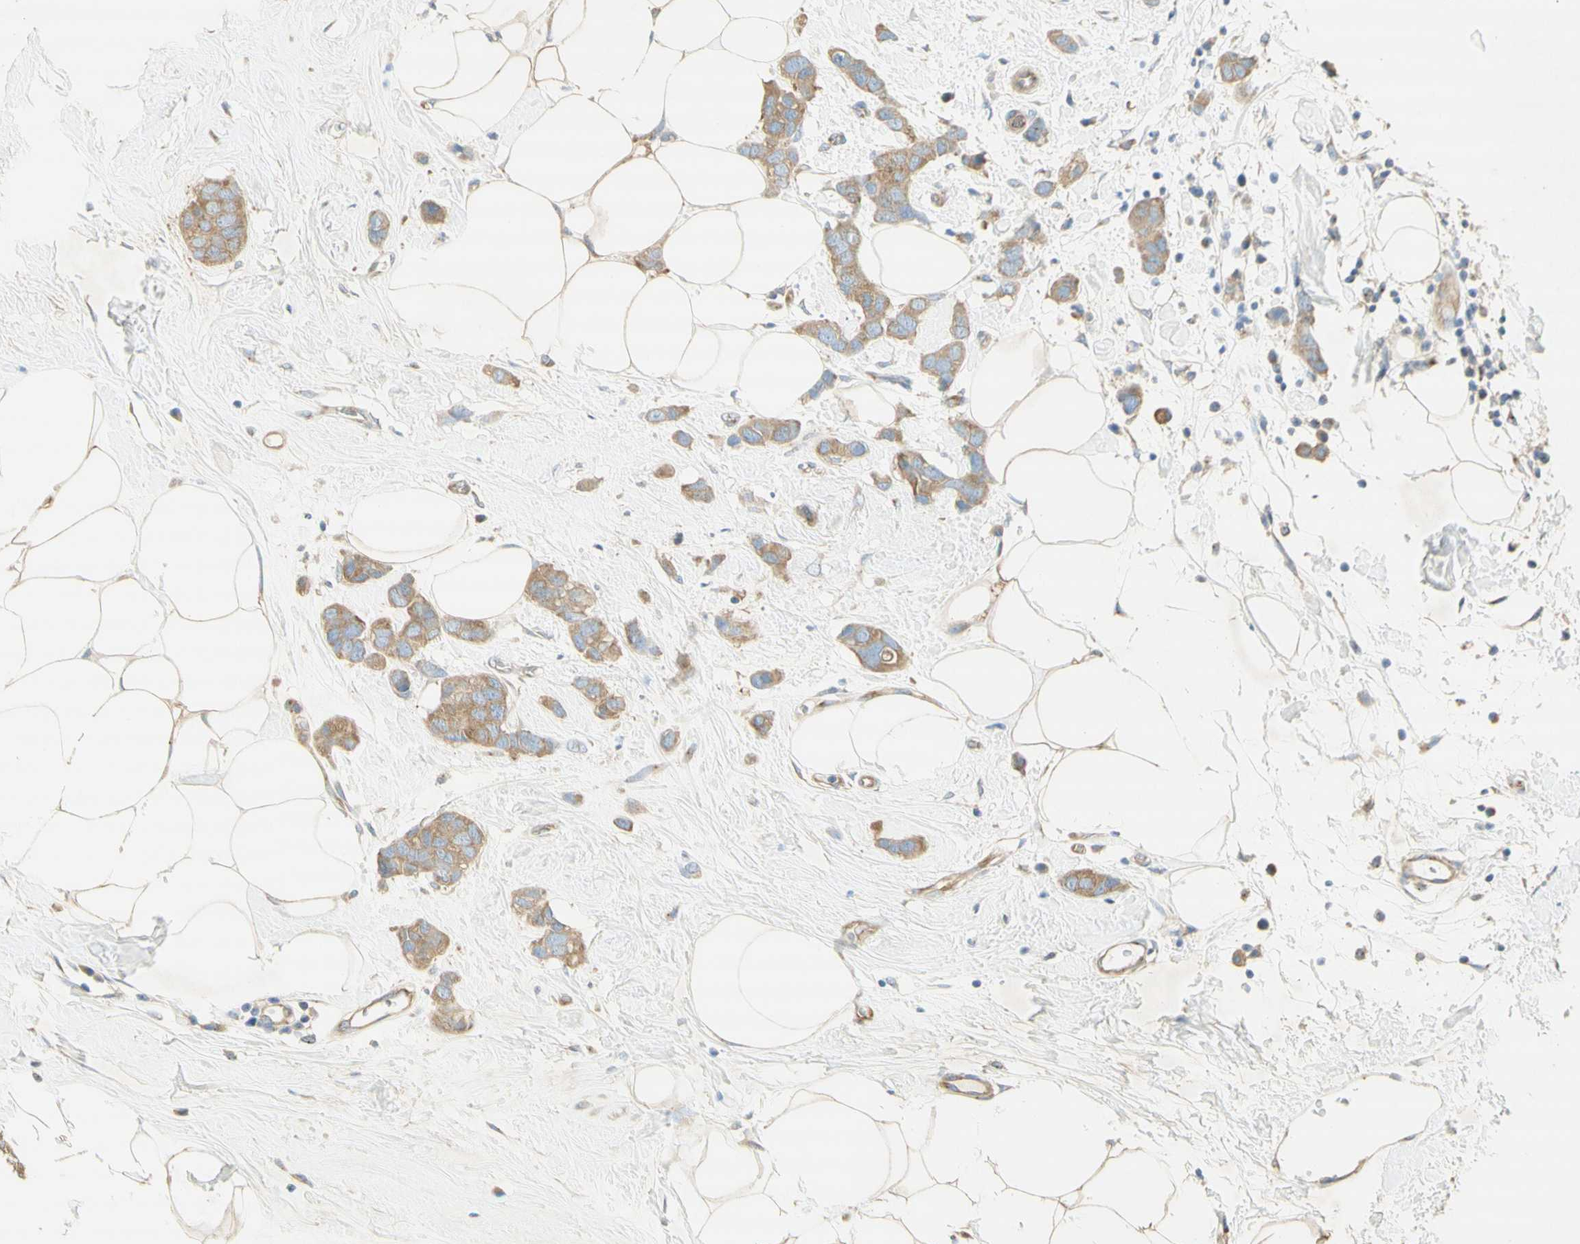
{"staining": {"intensity": "weak", "quantity": ">75%", "location": "cytoplasmic/membranous"}, "tissue": "breast cancer", "cell_type": "Tumor cells", "image_type": "cancer", "snomed": [{"axis": "morphology", "description": "Normal tissue, NOS"}, {"axis": "morphology", "description": "Duct carcinoma"}, {"axis": "topography", "description": "Breast"}], "caption": "Protein positivity by immunohistochemistry shows weak cytoplasmic/membranous staining in about >75% of tumor cells in breast cancer.", "gene": "DYNC1H1", "patient": {"sex": "female", "age": 50}}